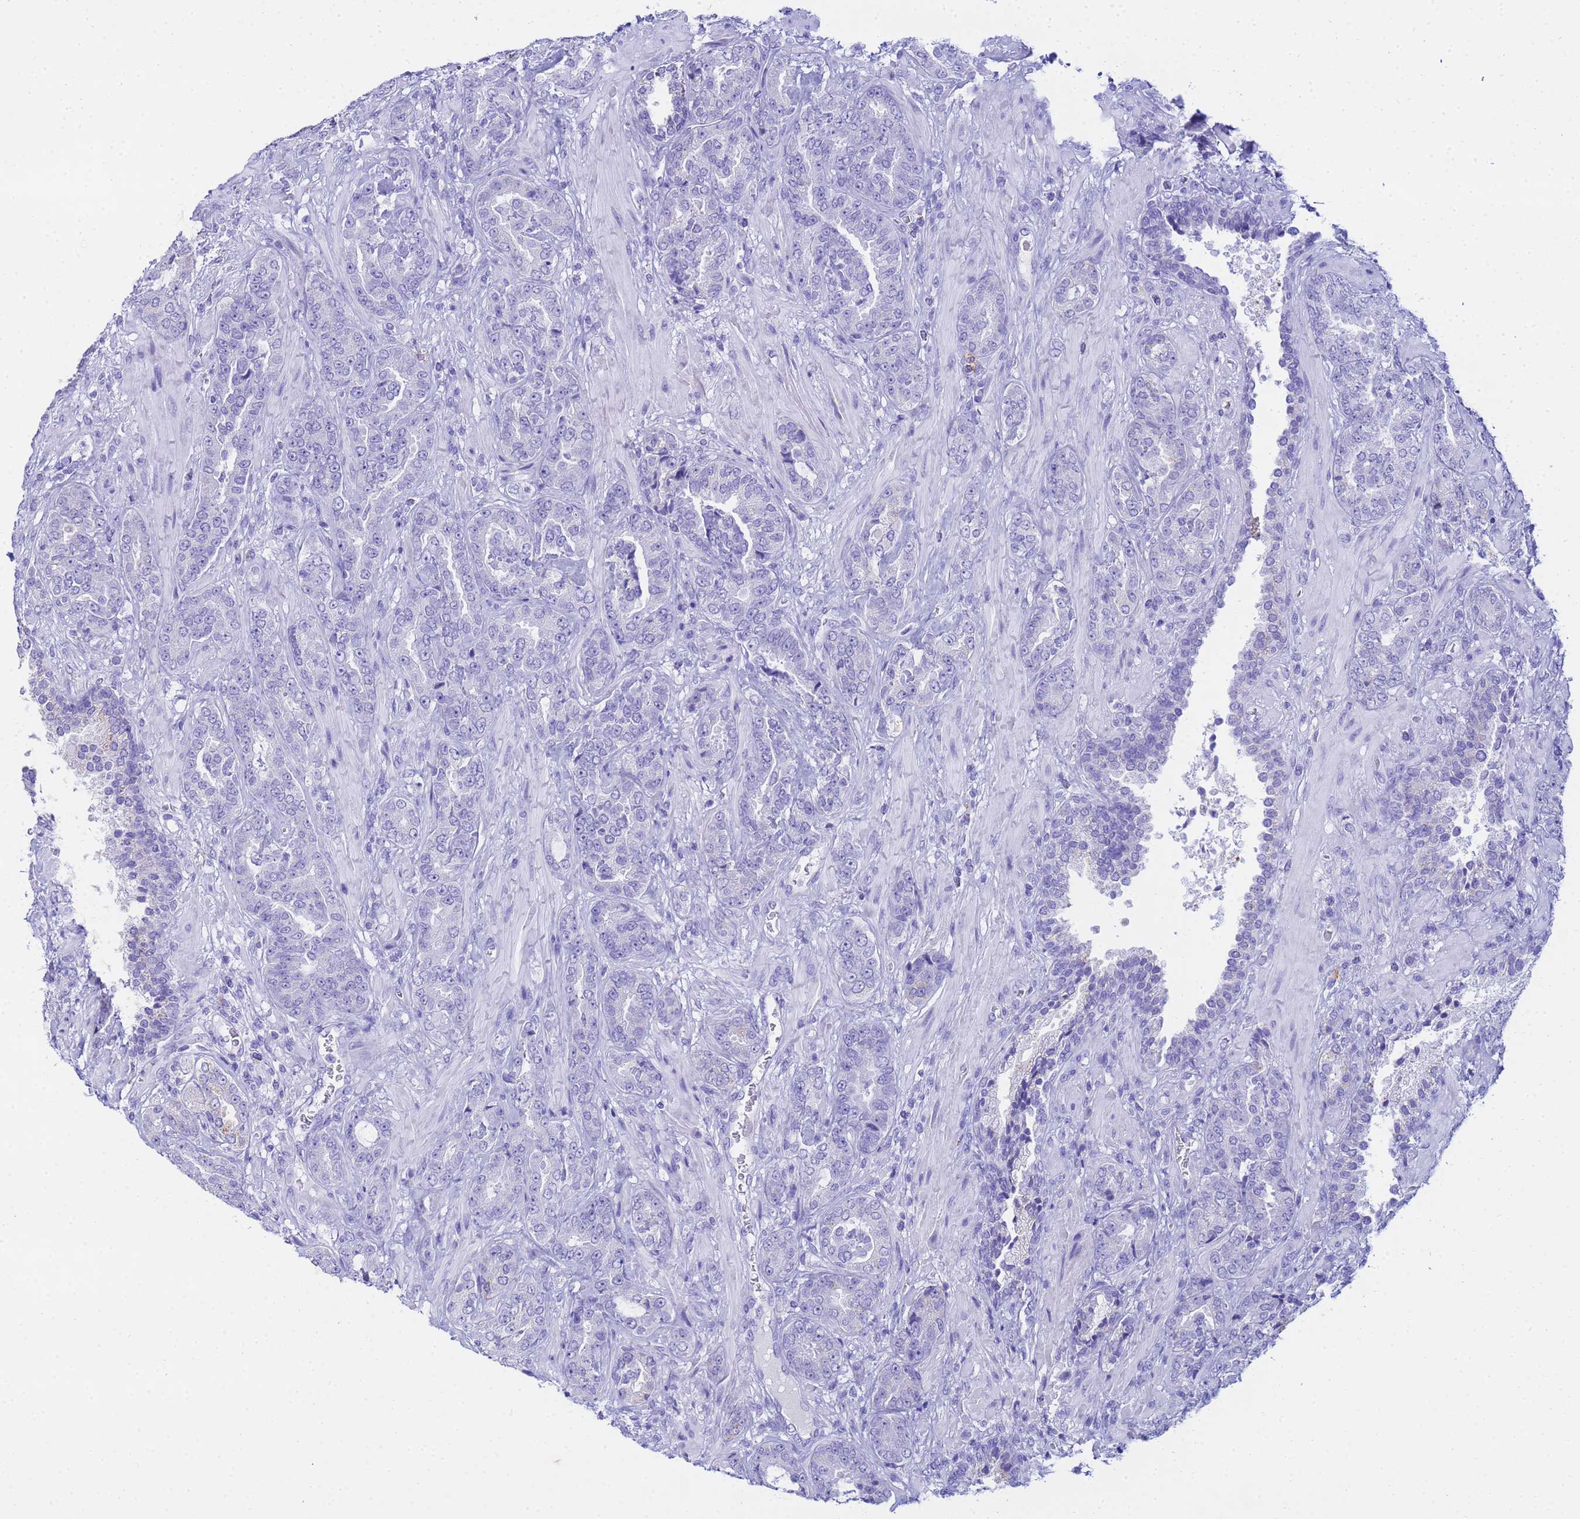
{"staining": {"intensity": "negative", "quantity": "none", "location": "none"}, "tissue": "prostate cancer", "cell_type": "Tumor cells", "image_type": "cancer", "snomed": [{"axis": "morphology", "description": "Adenocarcinoma, High grade"}, {"axis": "topography", "description": "Prostate"}], "caption": "Human prostate cancer (high-grade adenocarcinoma) stained for a protein using immunohistochemistry (IHC) reveals no staining in tumor cells.", "gene": "AQP12A", "patient": {"sex": "male", "age": 71}}